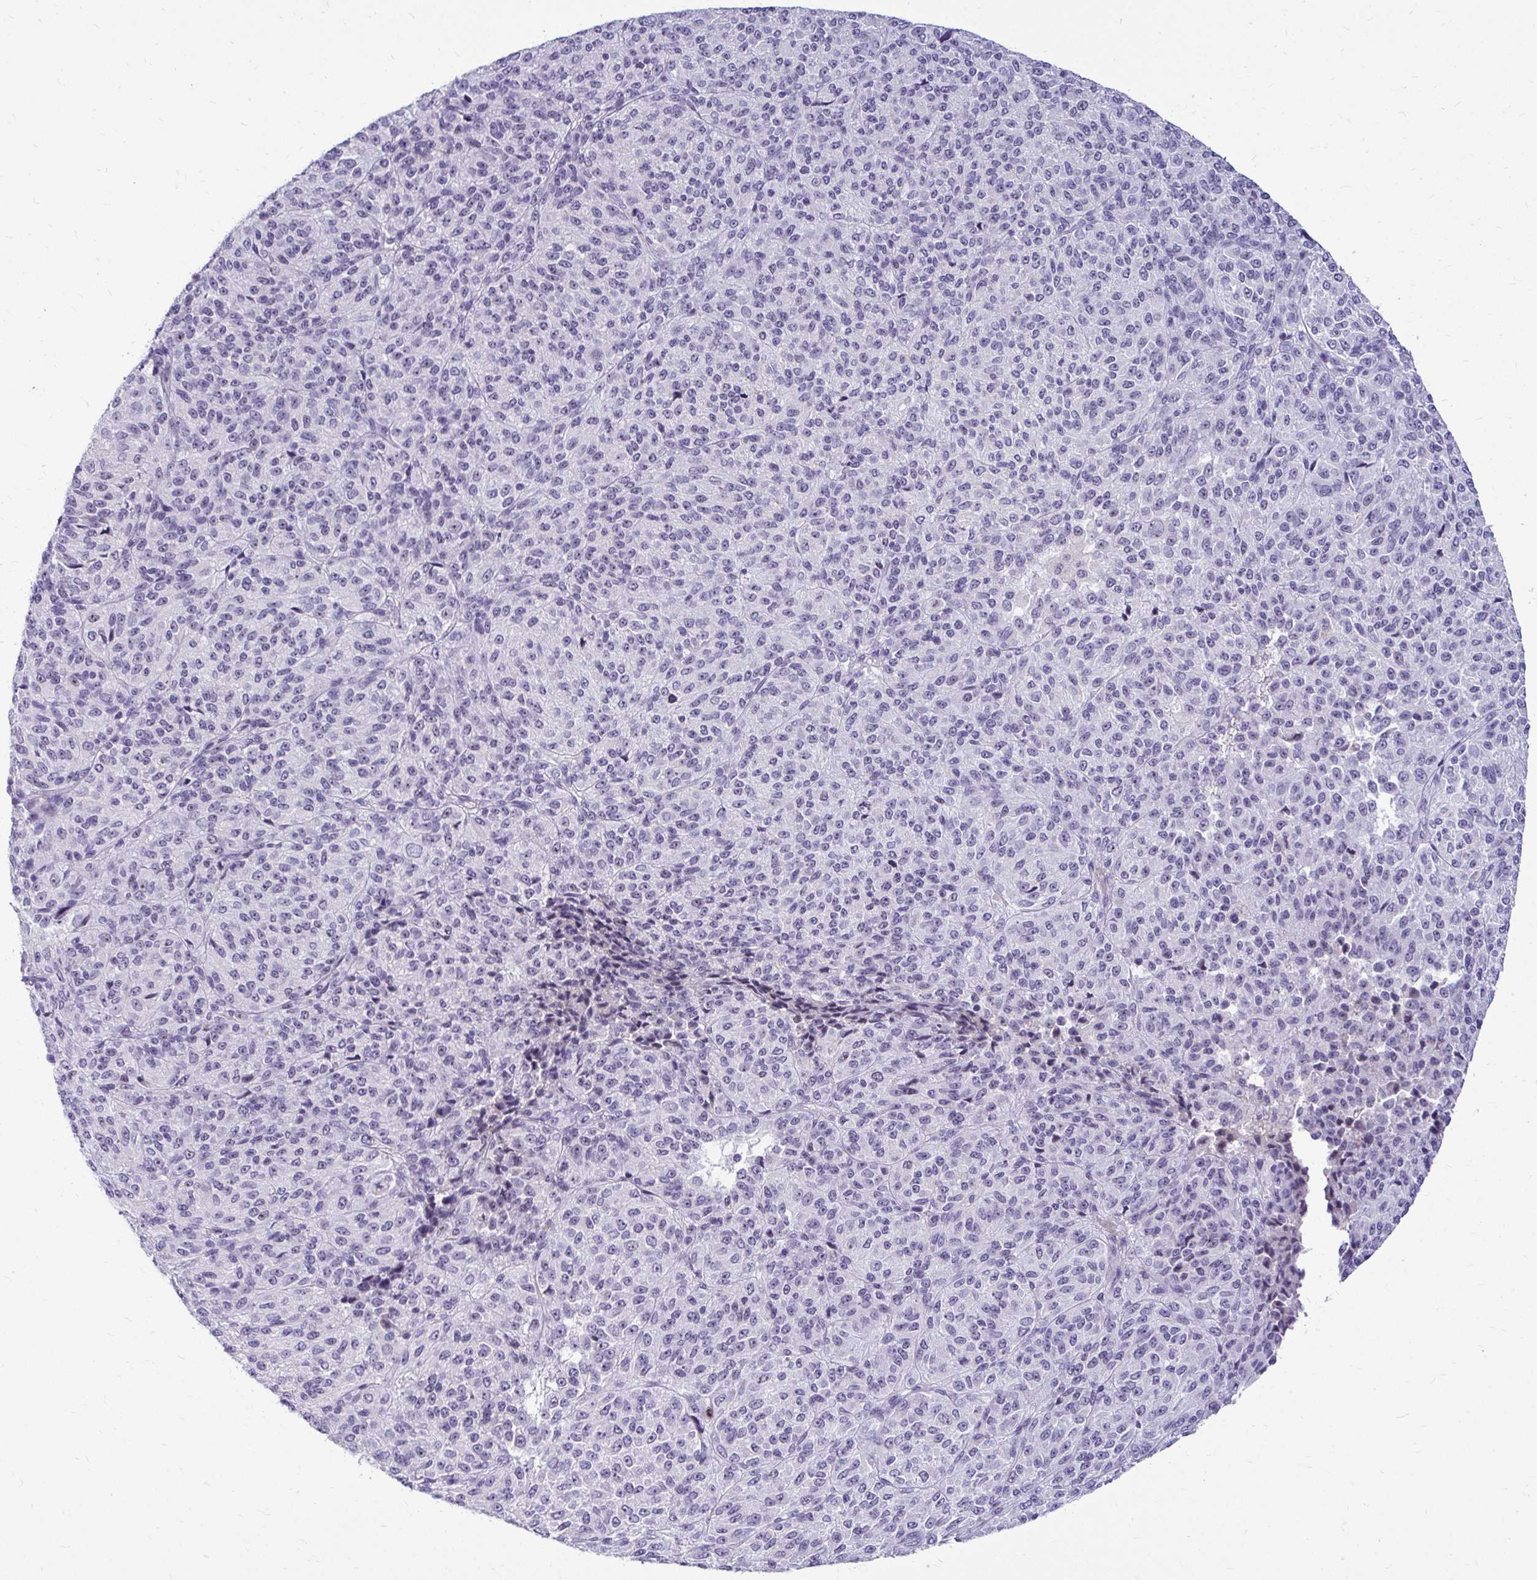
{"staining": {"intensity": "negative", "quantity": "none", "location": "none"}, "tissue": "melanoma", "cell_type": "Tumor cells", "image_type": "cancer", "snomed": [{"axis": "morphology", "description": "Malignant melanoma, Metastatic site"}, {"axis": "topography", "description": "Brain"}], "caption": "The IHC image has no significant expression in tumor cells of melanoma tissue.", "gene": "NIFK", "patient": {"sex": "female", "age": 56}}